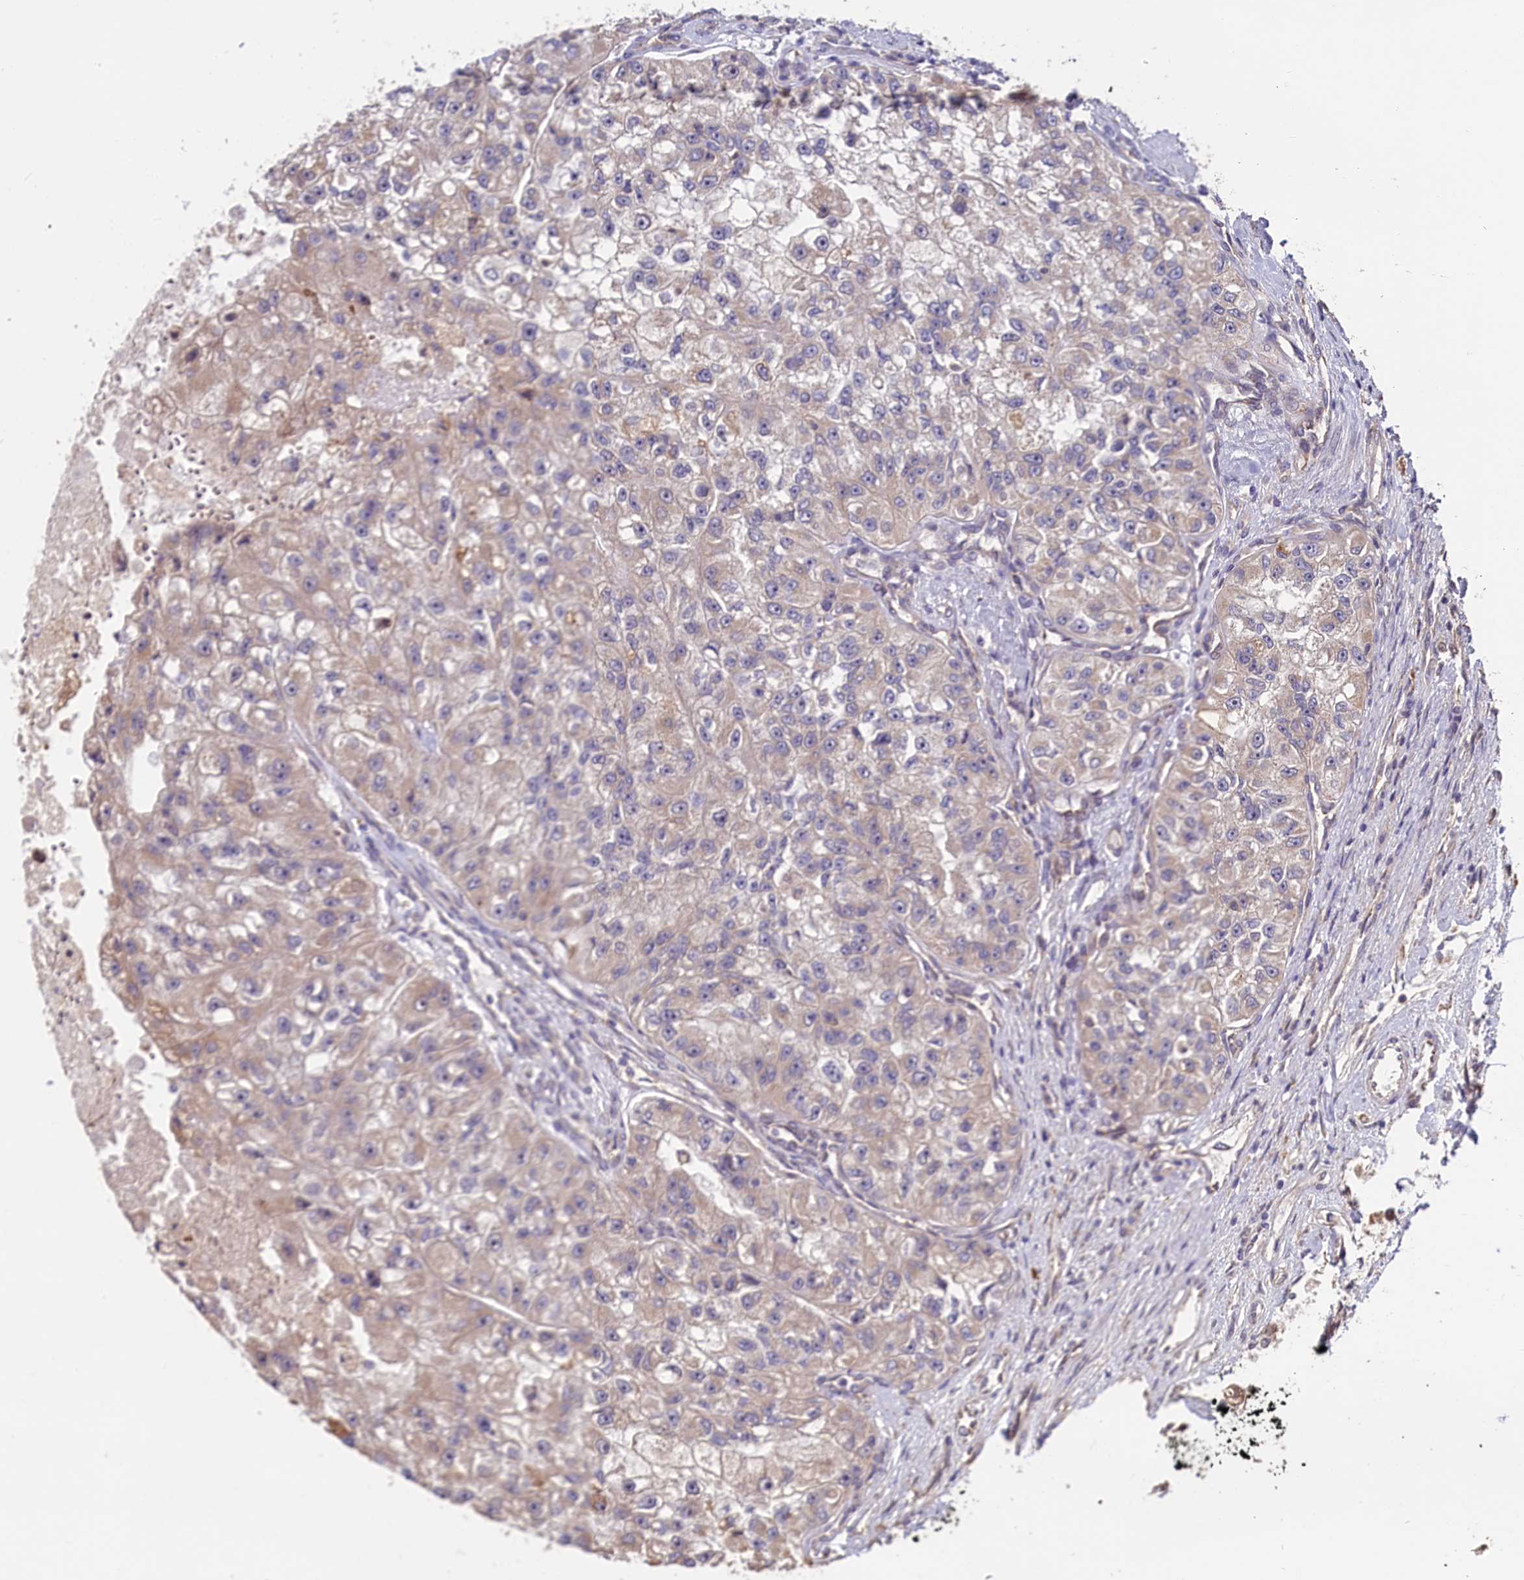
{"staining": {"intensity": "negative", "quantity": "none", "location": "none"}, "tissue": "renal cancer", "cell_type": "Tumor cells", "image_type": "cancer", "snomed": [{"axis": "morphology", "description": "Adenocarcinoma, NOS"}, {"axis": "topography", "description": "Kidney"}], "caption": "Photomicrograph shows no significant protein positivity in tumor cells of adenocarcinoma (renal).", "gene": "CEP44", "patient": {"sex": "male", "age": 63}}